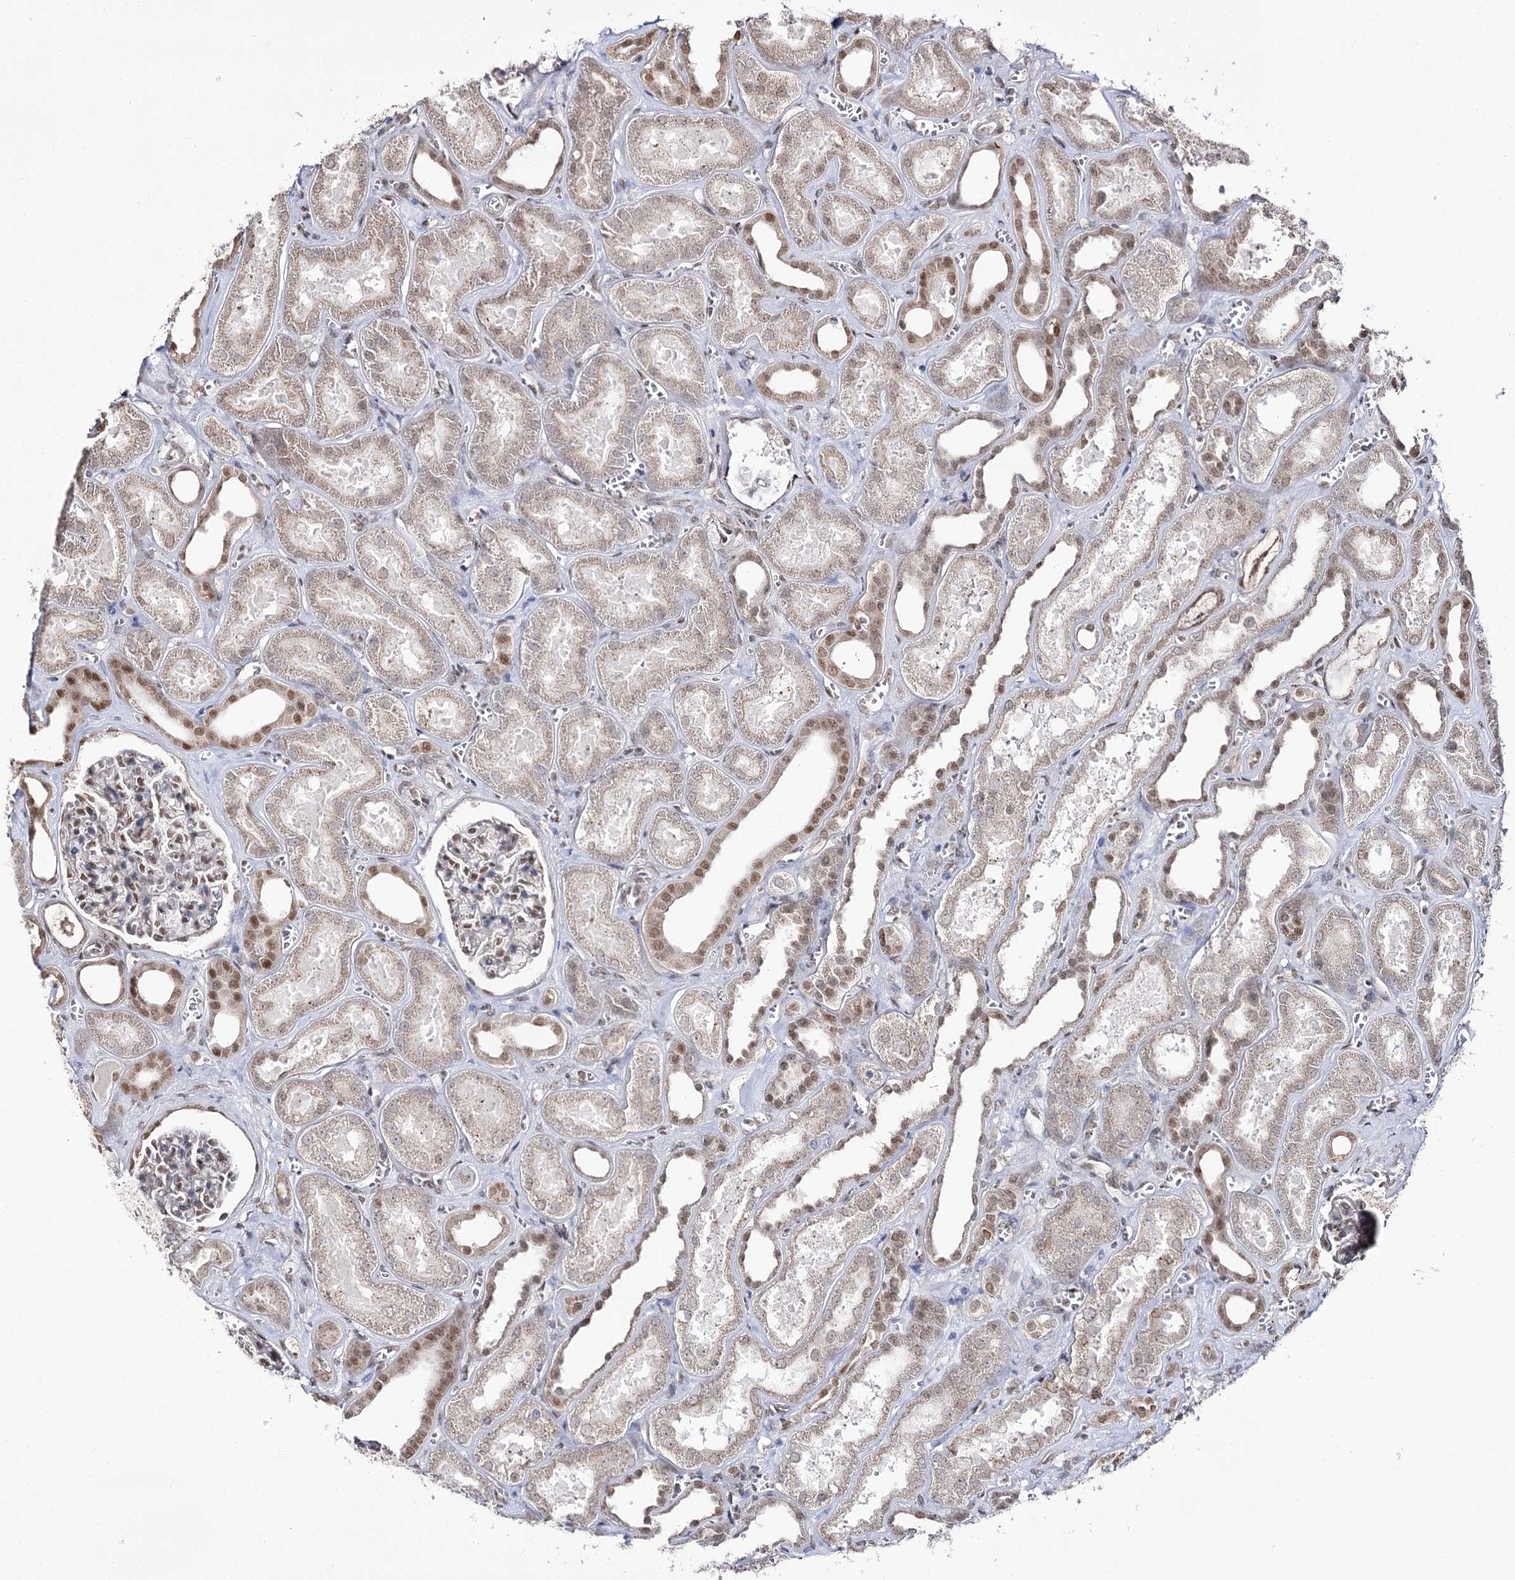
{"staining": {"intensity": "moderate", "quantity": "<25%", "location": "nuclear"}, "tissue": "kidney", "cell_type": "Cells in glomeruli", "image_type": "normal", "snomed": [{"axis": "morphology", "description": "Normal tissue, NOS"}, {"axis": "morphology", "description": "Adenocarcinoma, NOS"}, {"axis": "topography", "description": "Kidney"}], "caption": "This micrograph demonstrates unremarkable kidney stained with IHC to label a protein in brown. The nuclear of cells in glomeruli show moderate positivity for the protein. Nuclei are counter-stained blue.", "gene": "VGLL4", "patient": {"sex": "female", "age": 68}}